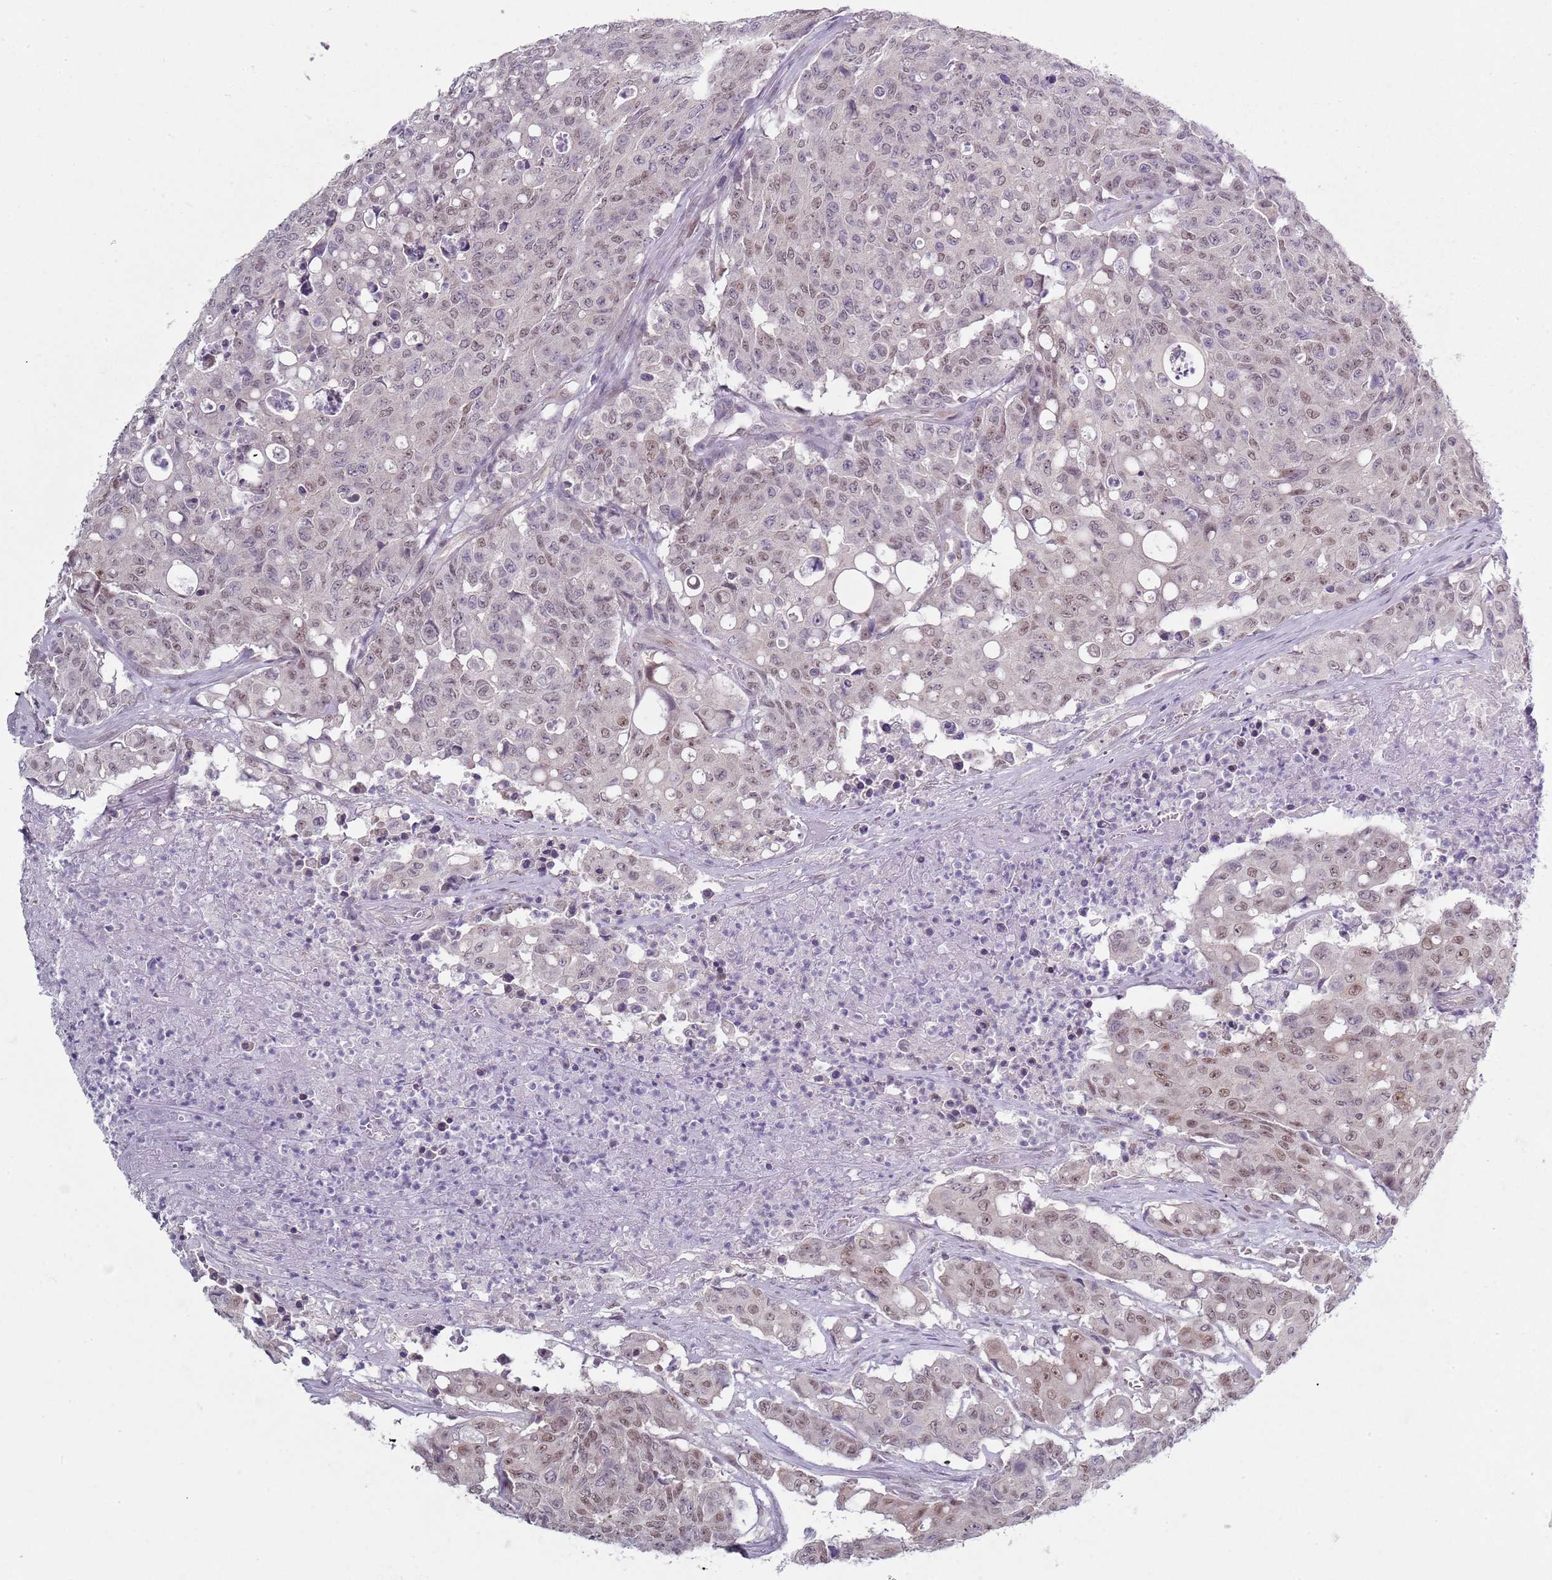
{"staining": {"intensity": "weak", "quantity": ">75%", "location": "nuclear"}, "tissue": "colorectal cancer", "cell_type": "Tumor cells", "image_type": "cancer", "snomed": [{"axis": "morphology", "description": "Adenocarcinoma, NOS"}, {"axis": "topography", "description": "Colon"}], "caption": "Immunohistochemistry (IHC) image of human adenocarcinoma (colorectal) stained for a protein (brown), which reveals low levels of weak nuclear staining in approximately >75% of tumor cells.", "gene": "SMARCAL1", "patient": {"sex": "male", "age": 51}}